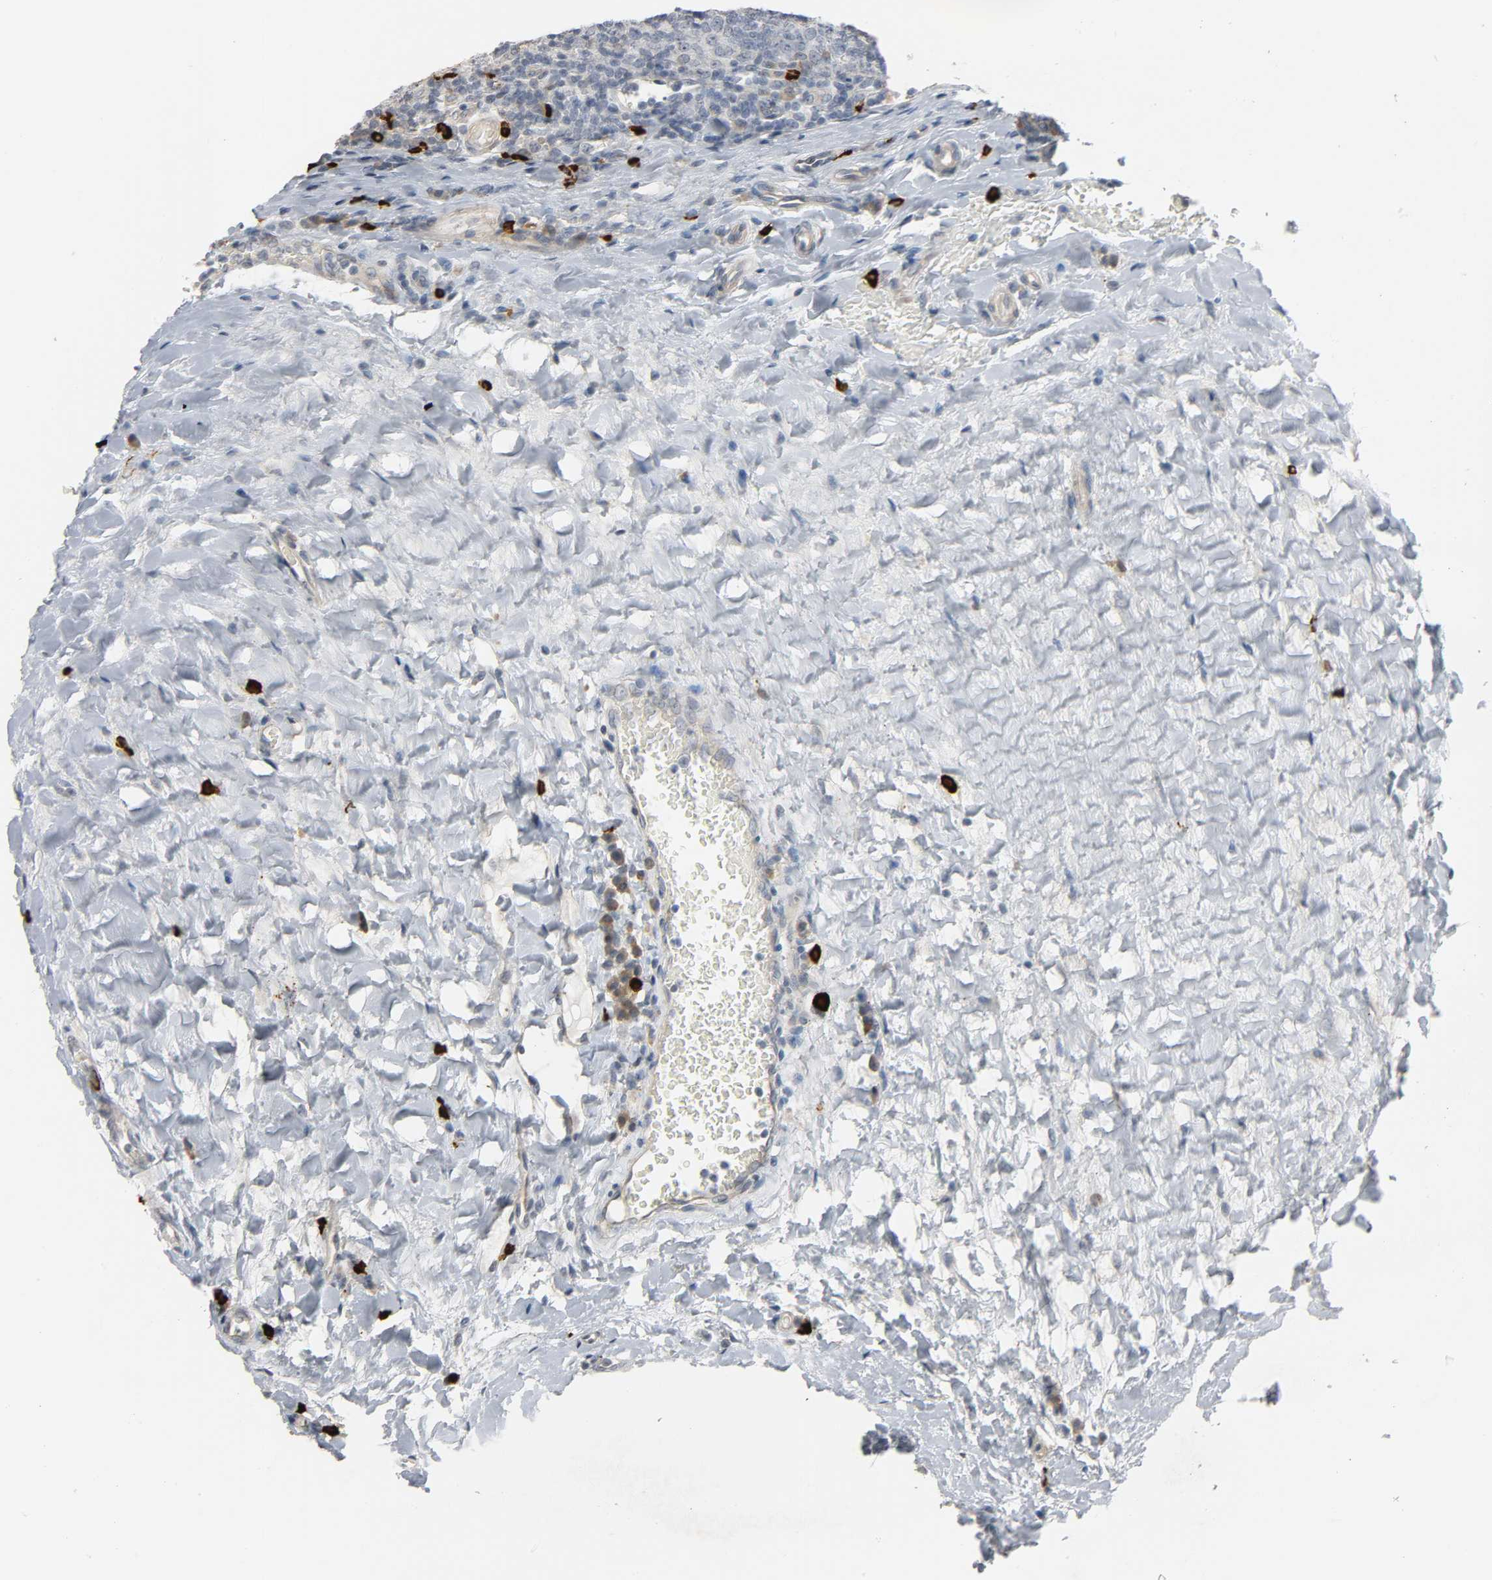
{"staining": {"intensity": "negative", "quantity": "none", "location": "none"}, "tissue": "tonsil", "cell_type": "Germinal center cells", "image_type": "normal", "snomed": [{"axis": "morphology", "description": "Normal tissue, NOS"}, {"axis": "topography", "description": "Tonsil"}], "caption": "Human tonsil stained for a protein using immunohistochemistry reveals no staining in germinal center cells.", "gene": "LIMCH1", "patient": {"sex": "male", "age": 17}}